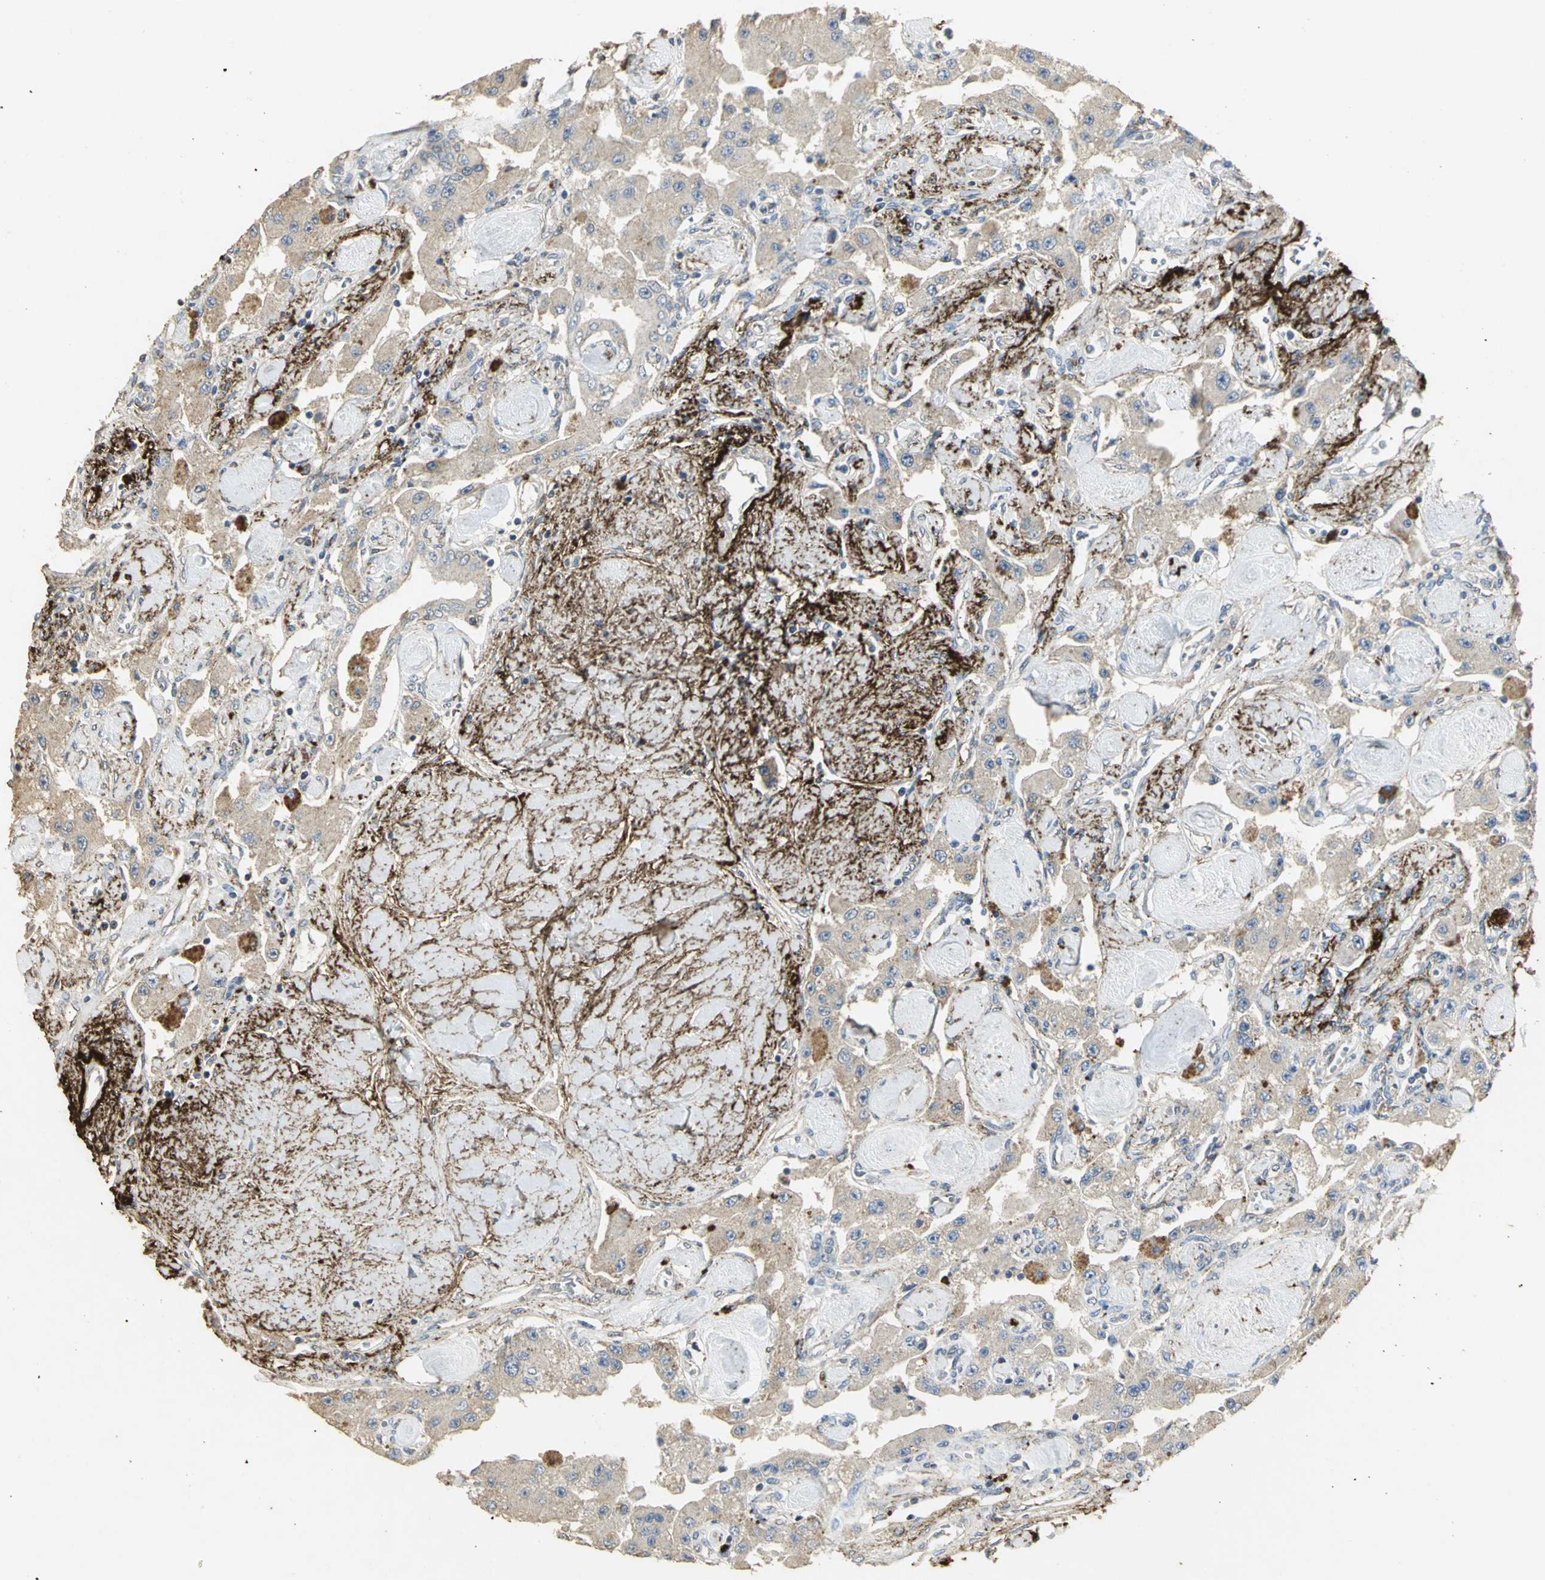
{"staining": {"intensity": "weak", "quantity": "<25%", "location": "cytoplasmic/membranous"}, "tissue": "carcinoid", "cell_type": "Tumor cells", "image_type": "cancer", "snomed": [{"axis": "morphology", "description": "Carcinoid, malignant, NOS"}, {"axis": "topography", "description": "Pancreas"}], "caption": "DAB immunohistochemical staining of human carcinoid (malignant) shows no significant staining in tumor cells.", "gene": "ASB9", "patient": {"sex": "male", "age": 41}}